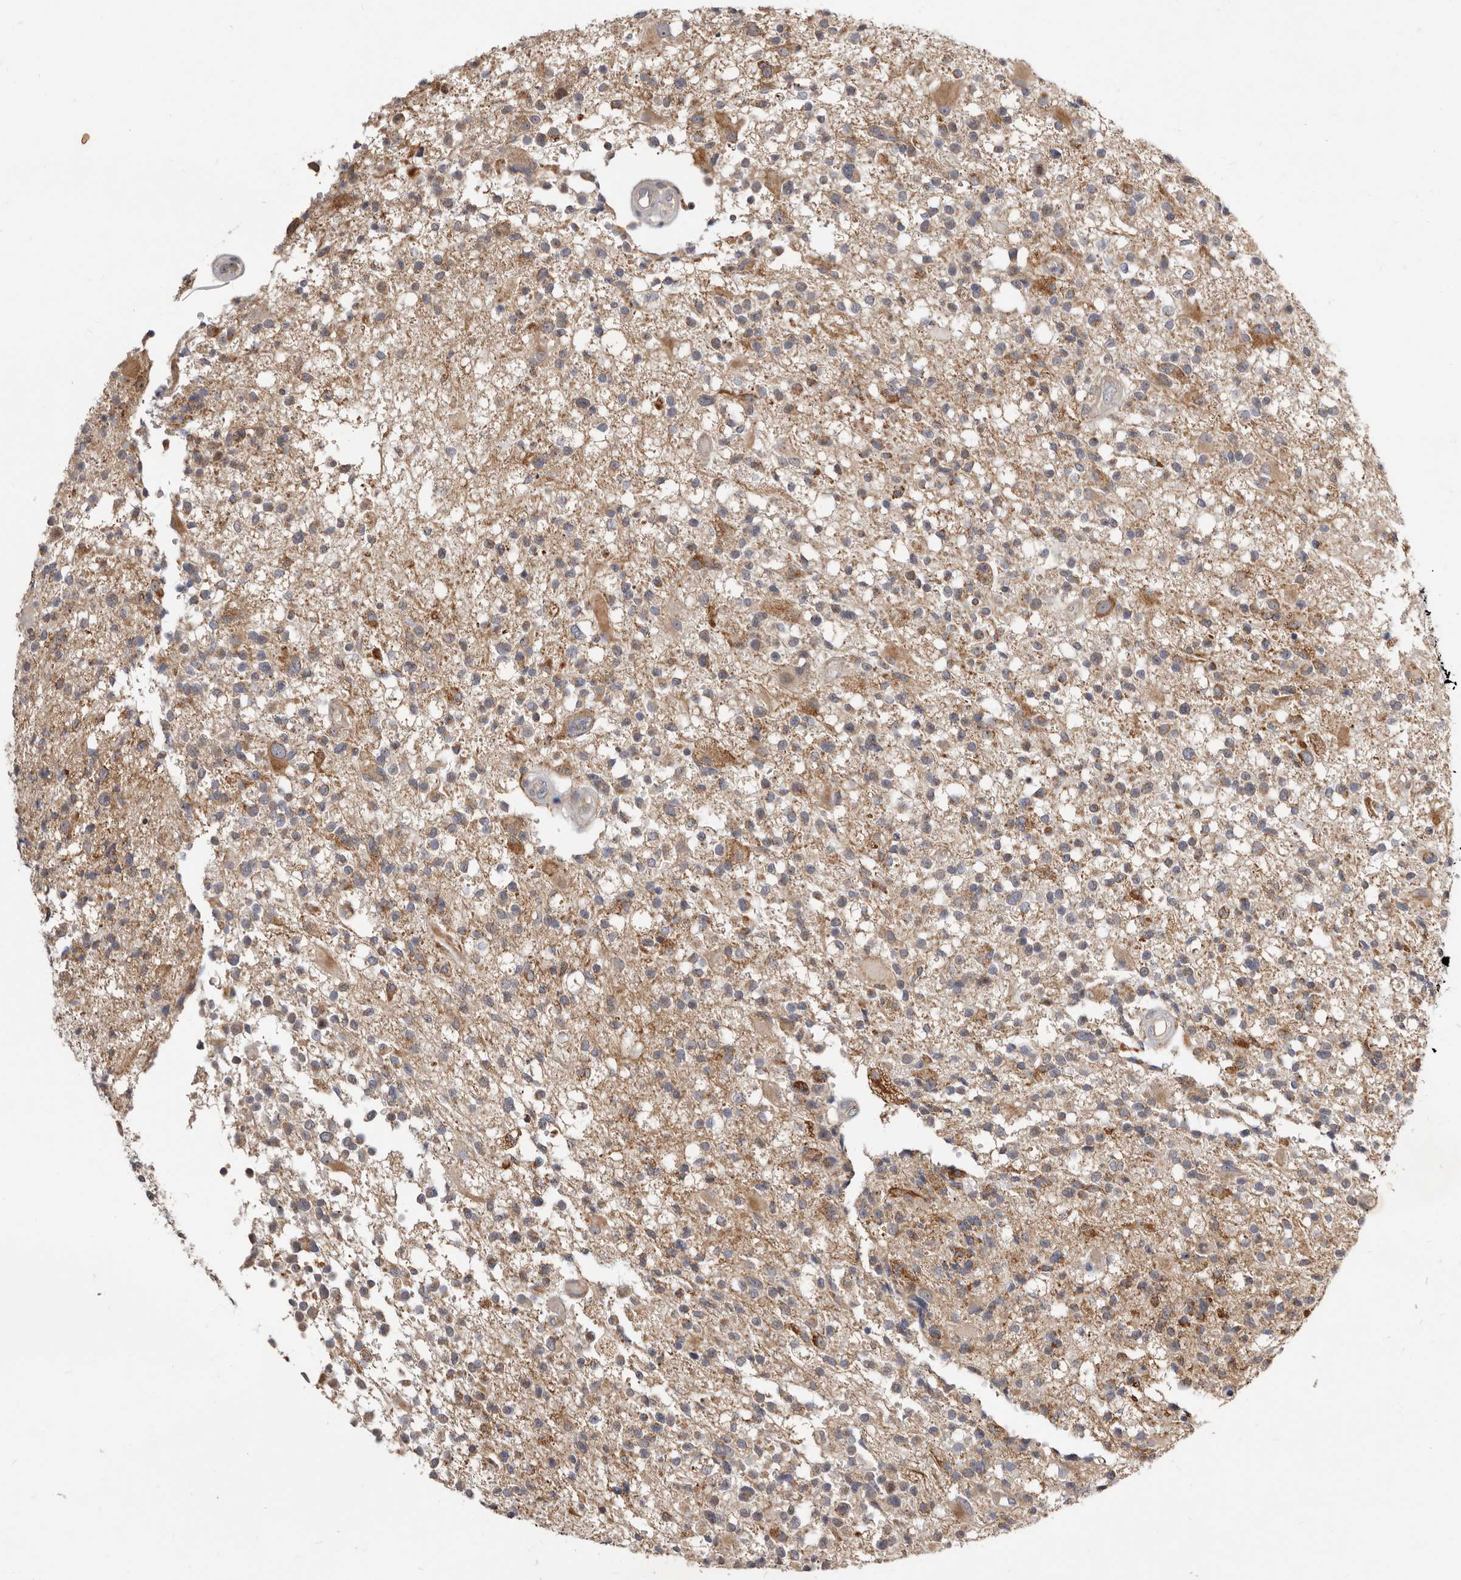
{"staining": {"intensity": "weak", "quantity": "<25%", "location": "cytoplasmic/membranous"}, "tissue": "glioma", "cell_type": "Tumor cells", "image_type": "cancer", "snomed": [{"axis": "morphology", "description": "Glioma, malignant, High grade"}, {"axis": "morphology", "description": "Glioblastoma, NOS"}, {"axis": "topography", "description": "Brain"}], "caption": "High magnification brightfield microscopy of glioma stained with DAB (brown) and counterstained with hematoxylin (blue): tumor cells show no significant positivity.", "gene": "SMC4", "patient": {"sex": "male", "age": 60}}